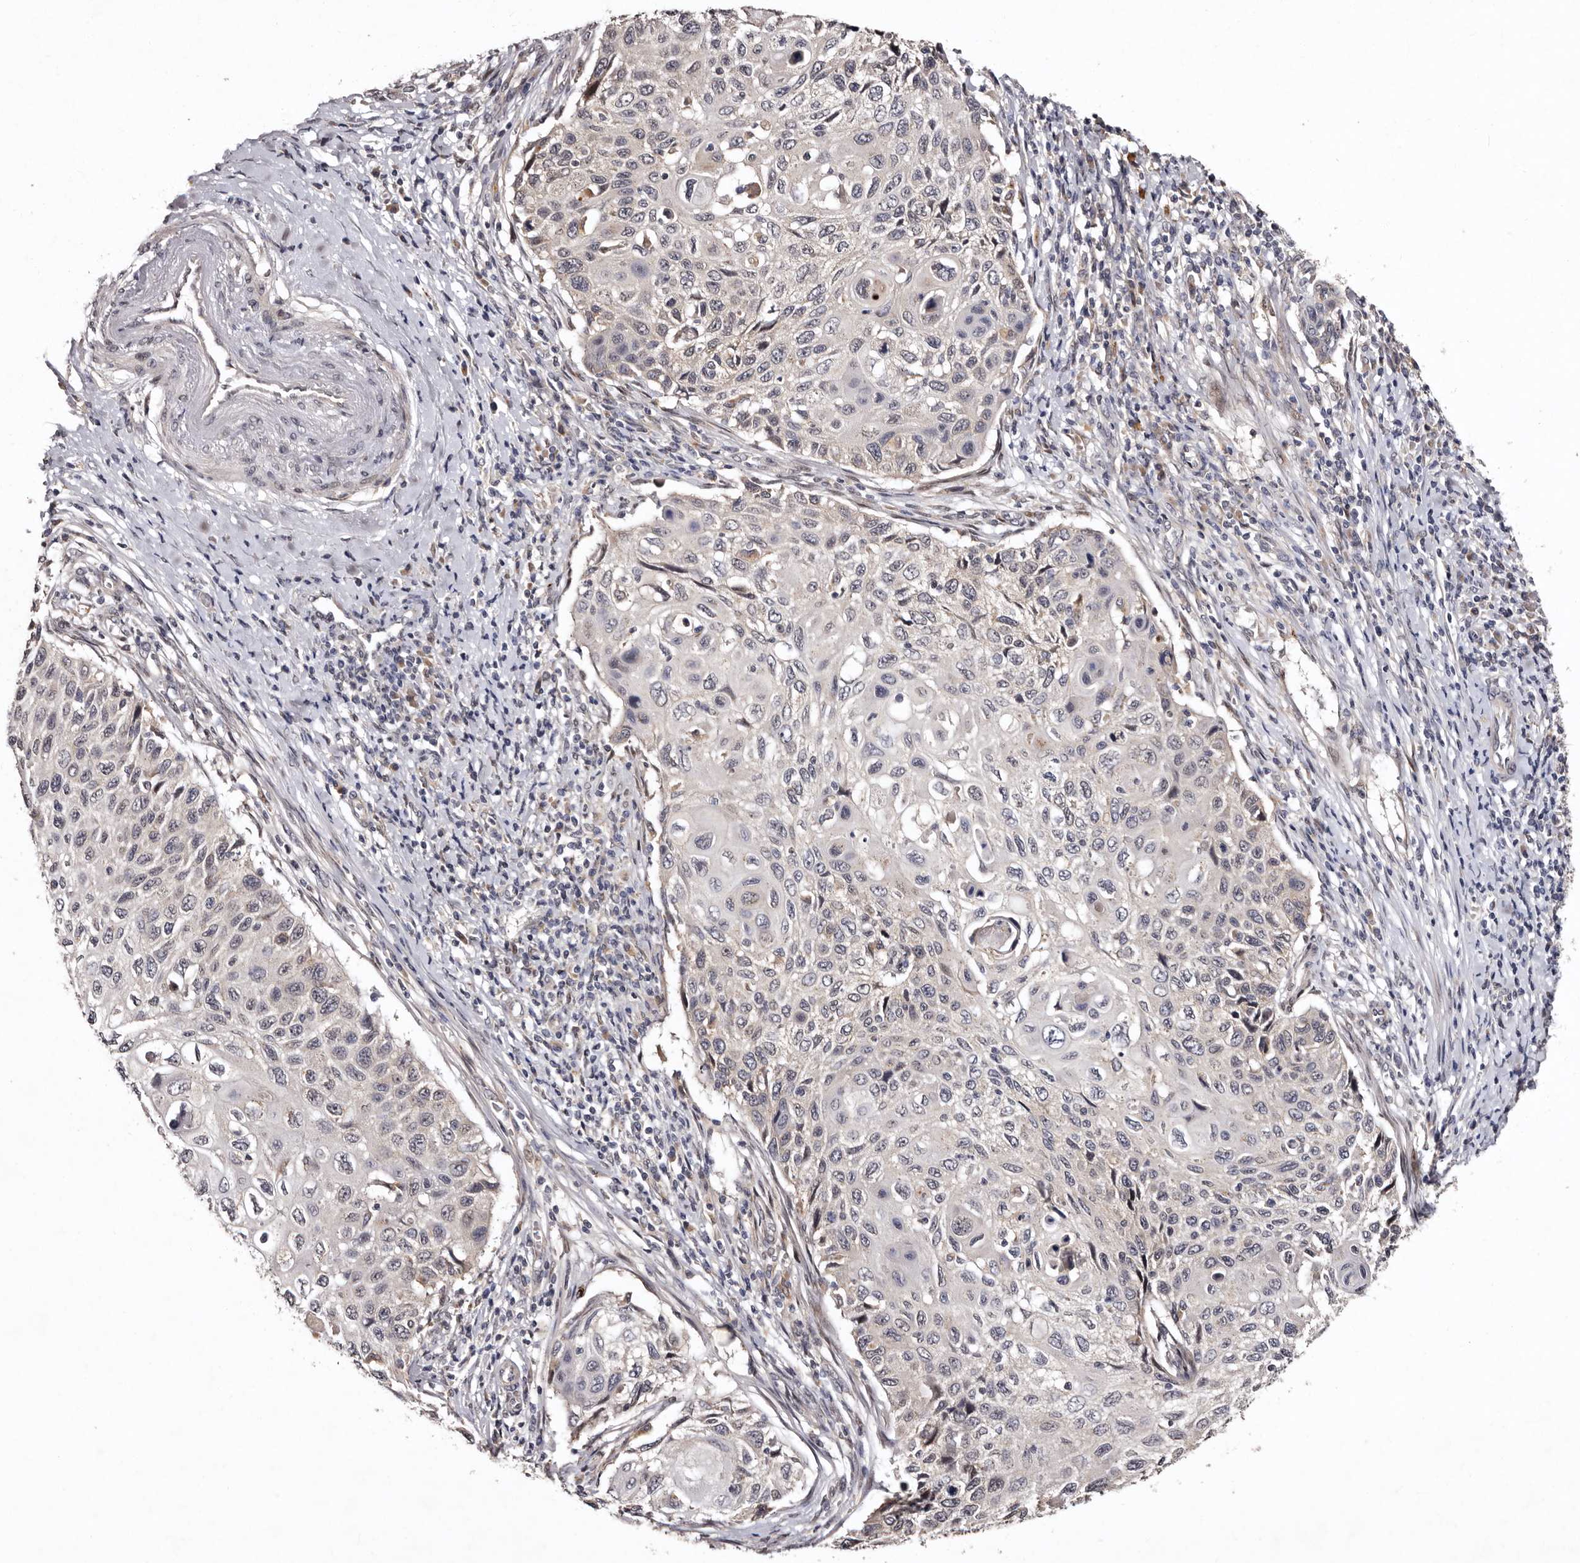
{"staining": {"intensity": "negative", "quantity": "none", "location": "none"}, "tissue": "cervical cancer", "cell_type": "Tumor cells", "image_type": "cancer", "snomed": [{"axis": "morphology", "description": "Squamous cell carcinoma, NOS"}, {"axis": "topography", "description": "Cervix"}], "caption": "Immunohistochemistry (IHC) image of neoplastic tissue: human cervical squamous cell carcinoma stained with DAB (3,3'-diaminobenzidine) shows no significant protein expression in tumor cells.", "gene": "FAM91A1", "patient": {"sex": "female", "age": 70}}